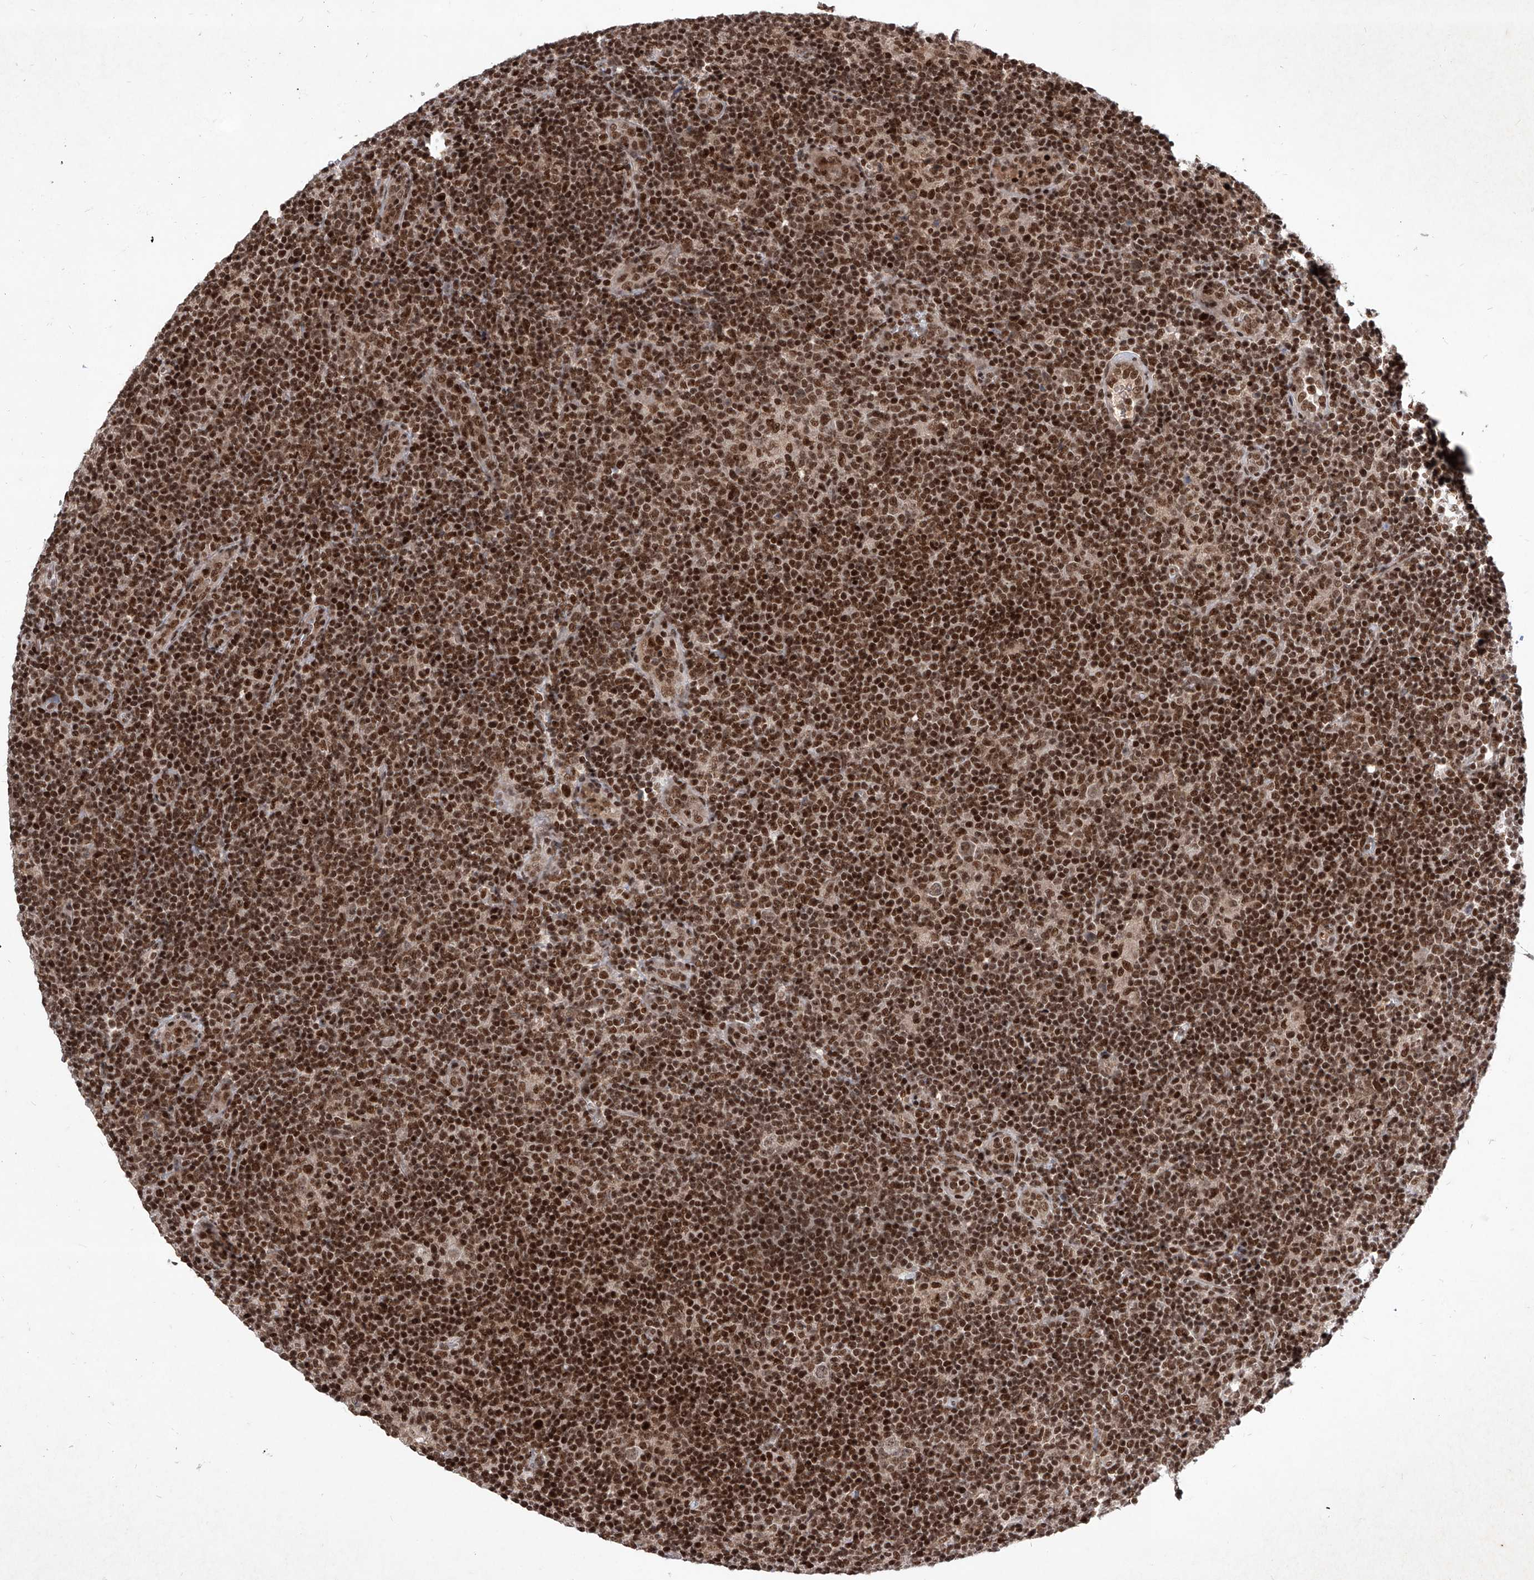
{"staining": {"intensity": "moderate", "quantity": ">75%", "location": "nuclear"}, "tissue": "lymphoma", "cell_type": "Tumor cells", "image_type": "cancer", "snomed": [{"axis": "morphology", "description": "Hodgkin's disease, NOS"}, {"axis": "topography", "description": "Lymph node"}], "caption": "Hodgkin's disease stained with a protein marker reveals moderate staining in tumor cells.", "gene": "IRF2", "patient": {"sex": "female", "age": 57}}